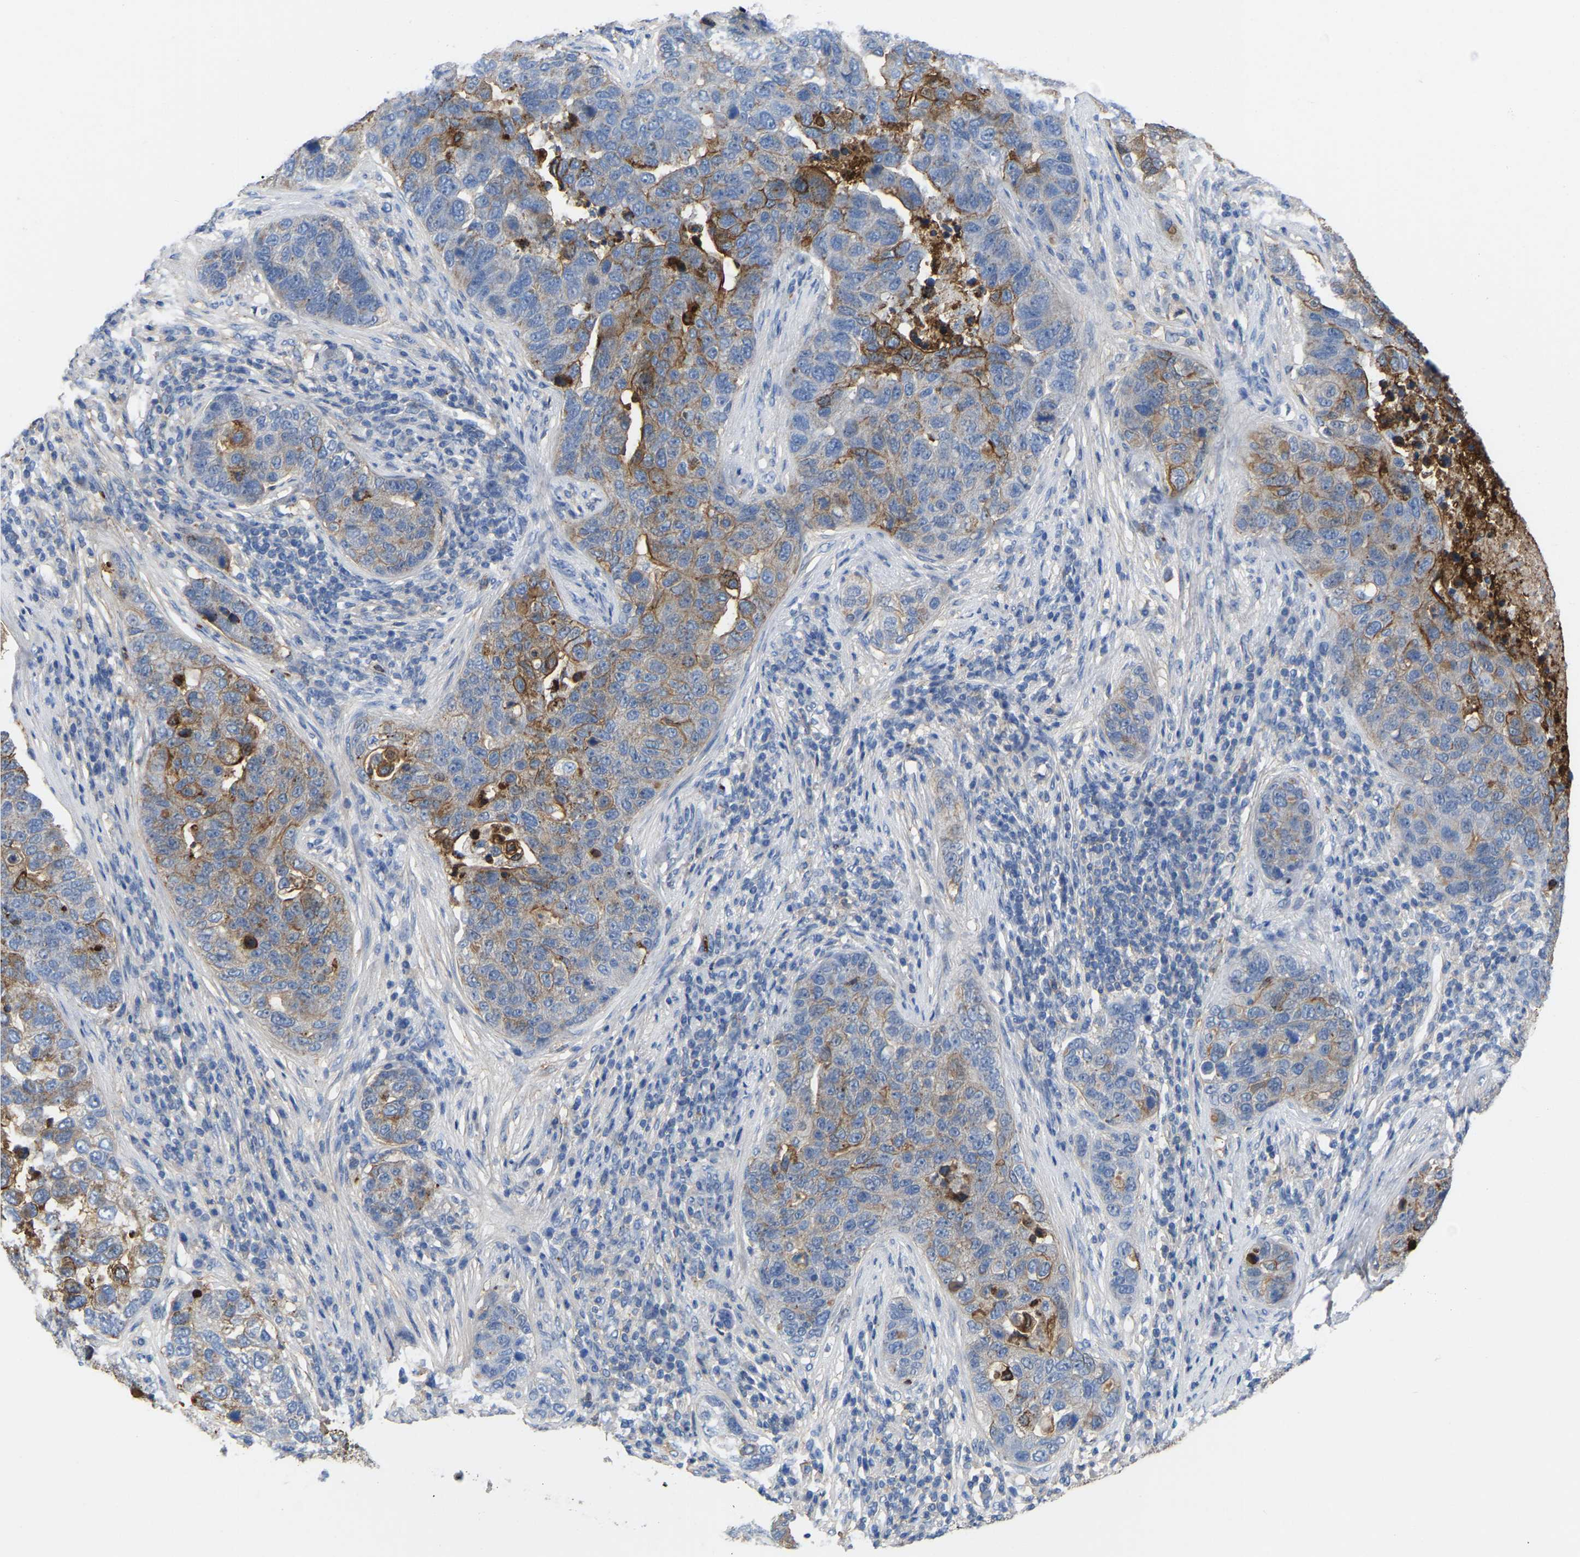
{"staining": {"intensity": "moderate", "quantity": "25%-75%", "location": "cytoplasmic/membranous"}, "tissue": "pancreatic cancer", "cell_type": "Tumor cells", "image_type": "cancer", "snomed": [{"axis": "morphology", "description": "Adenocarcinoma, NOS"}, {"axis": "topography", "description": "Pancreas"}], "caption": "Protein expression by immunohistochemistry (IHC) shows moderate cytoplasmic/membranous positivity in about 25%-75% of tumor cells in pancreatic cancer.", "gene": "ZNF449", "patient": {"sex": "female", "age": 61}}